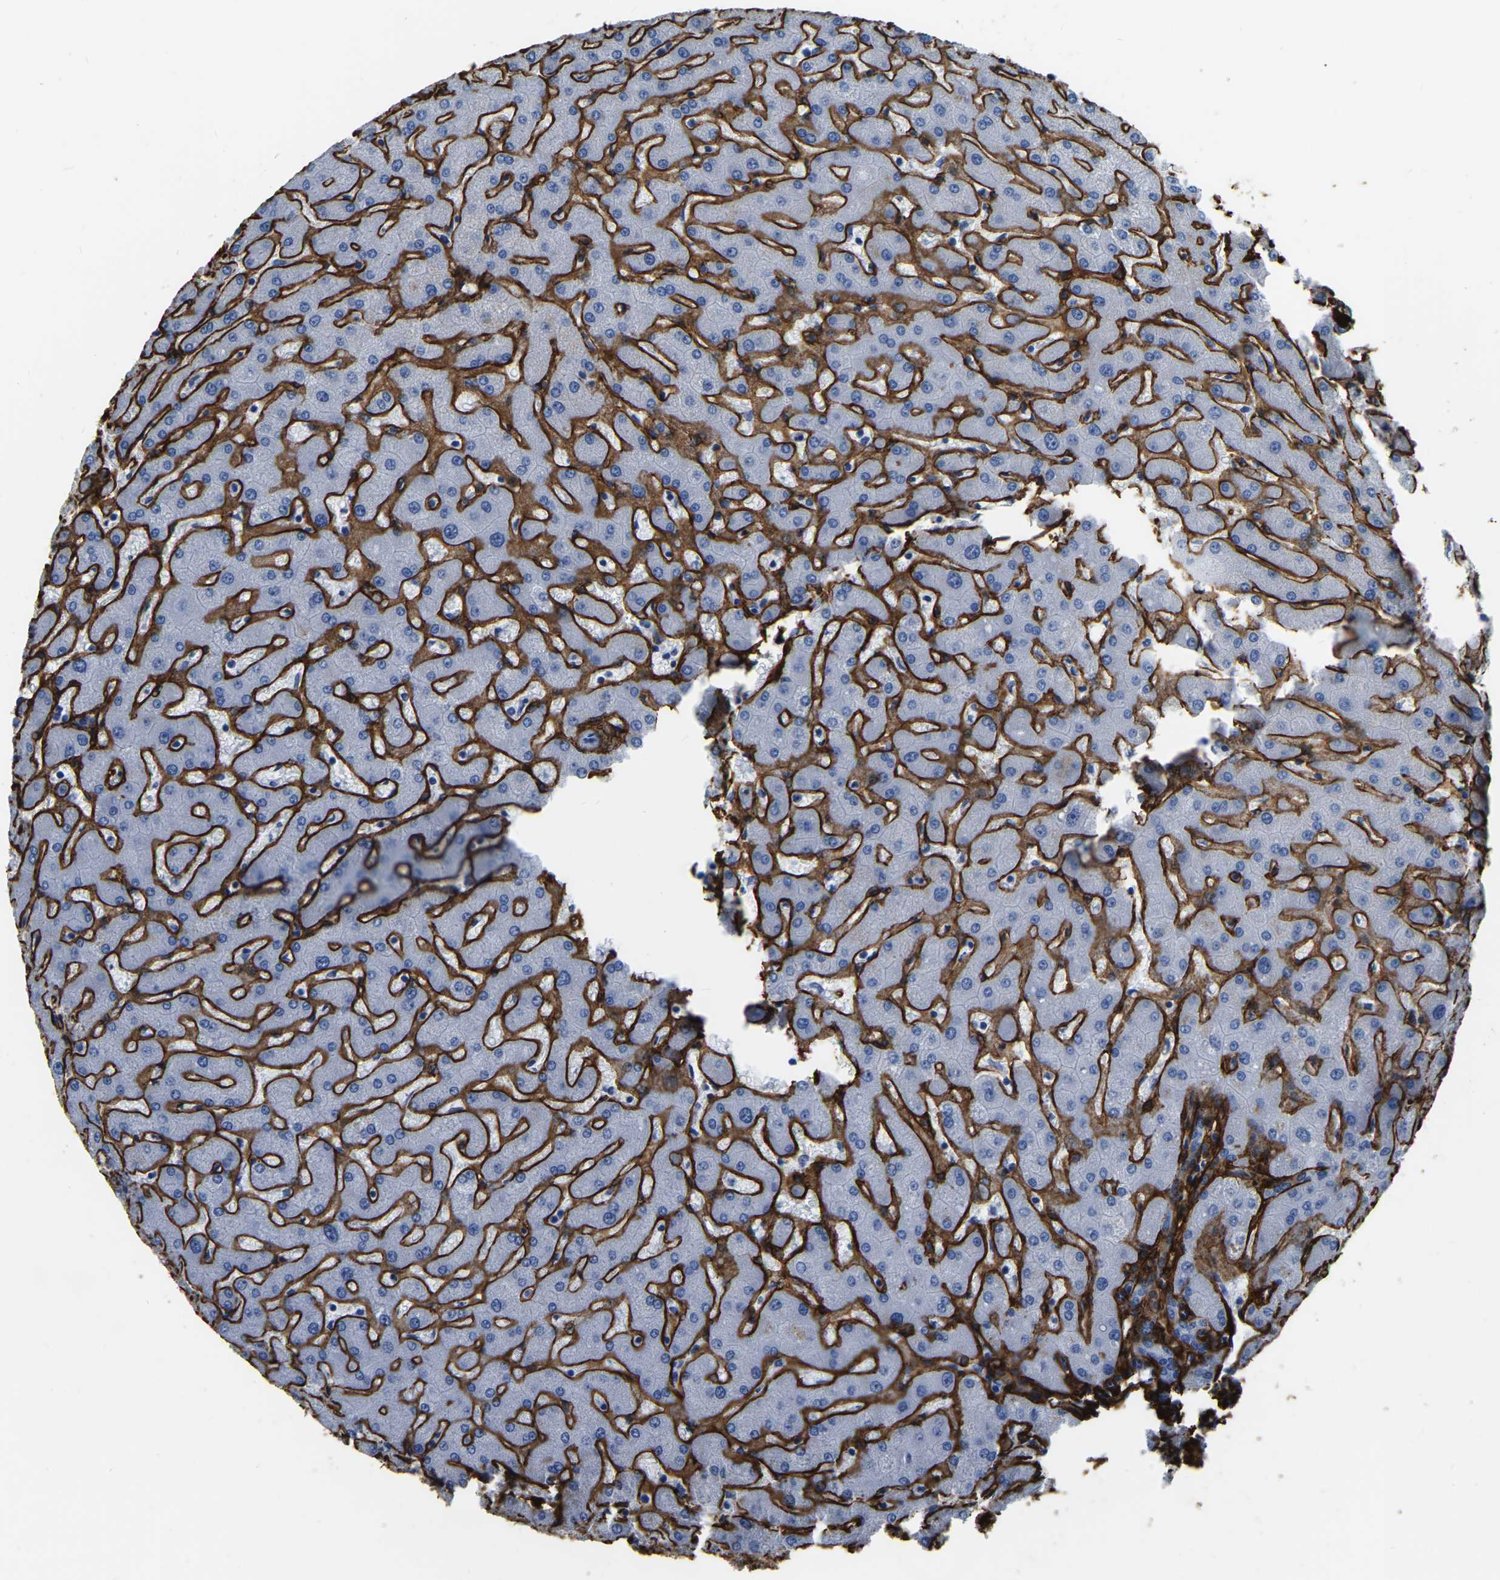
{"staining": {"intensity": "negative", "quantity": "none", "location": "none"}, "tissue": "liver", "cell_type": "Cholangiocytes", "image_type": "normal", "snomed": [{"axis": "morphology", "description": "Normal tissue, NOS"}, {"axis": "topography", "description": "Liver"}], "caption": "Cholangiocytes show no significant positivity in benign liver. (DAB IHC visualized using brightfield microscopy, high magnification).", "gene": "COL6A1", "patient": {"sex": "female", "age": 63}}